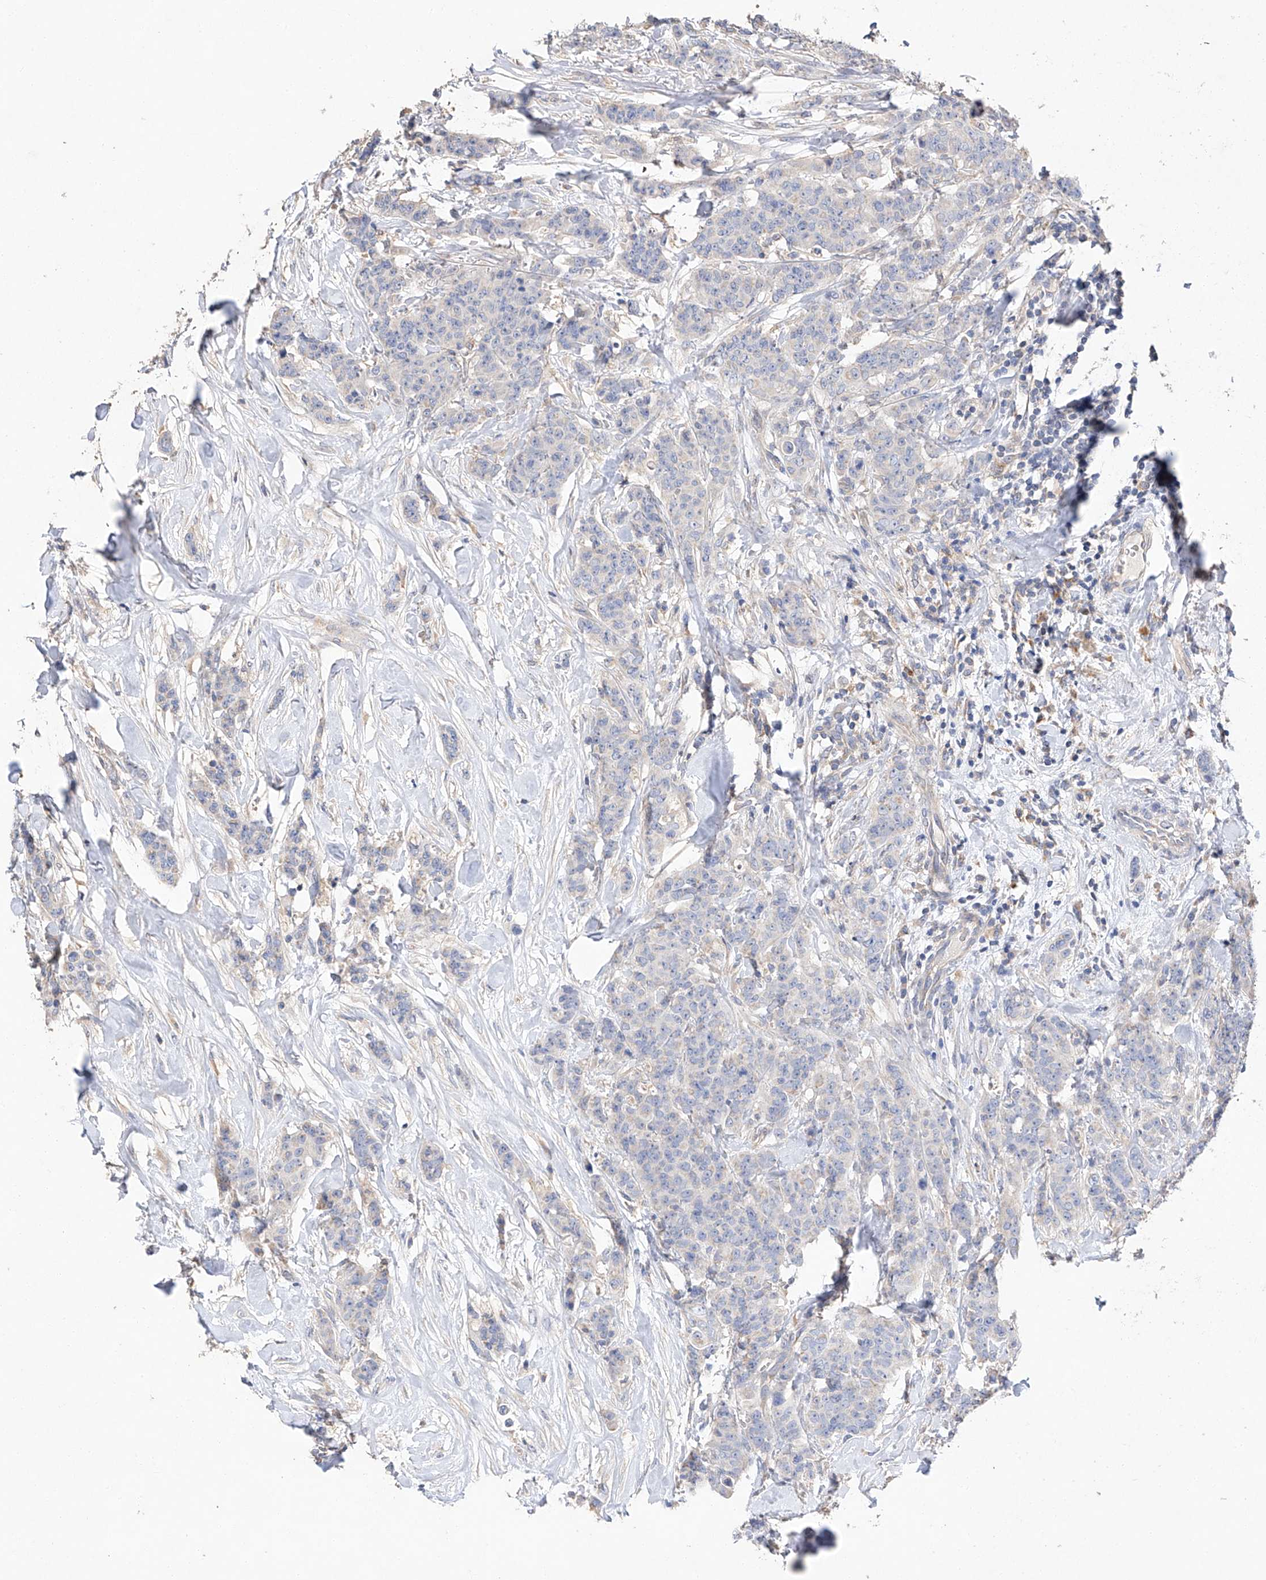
{"staining": {"intensity": "negative", "quantity": "none", "location": "none"}, "tissue": "breast cancer", "cell_type": "Tumor cells", "image_type": "cancer", "snomed": [{"axis": "morphology", "description": "Duct carcinoma"}, {"axis": "topography", "description": "Breast"}], "caption": "An IHC image of breast cancer is shown. There is no staining in tumor cells of breast cancer. (DAB IHC, high magnification).", "gene": "AMD1", "patient": {"sex": "female", "age": 40}}